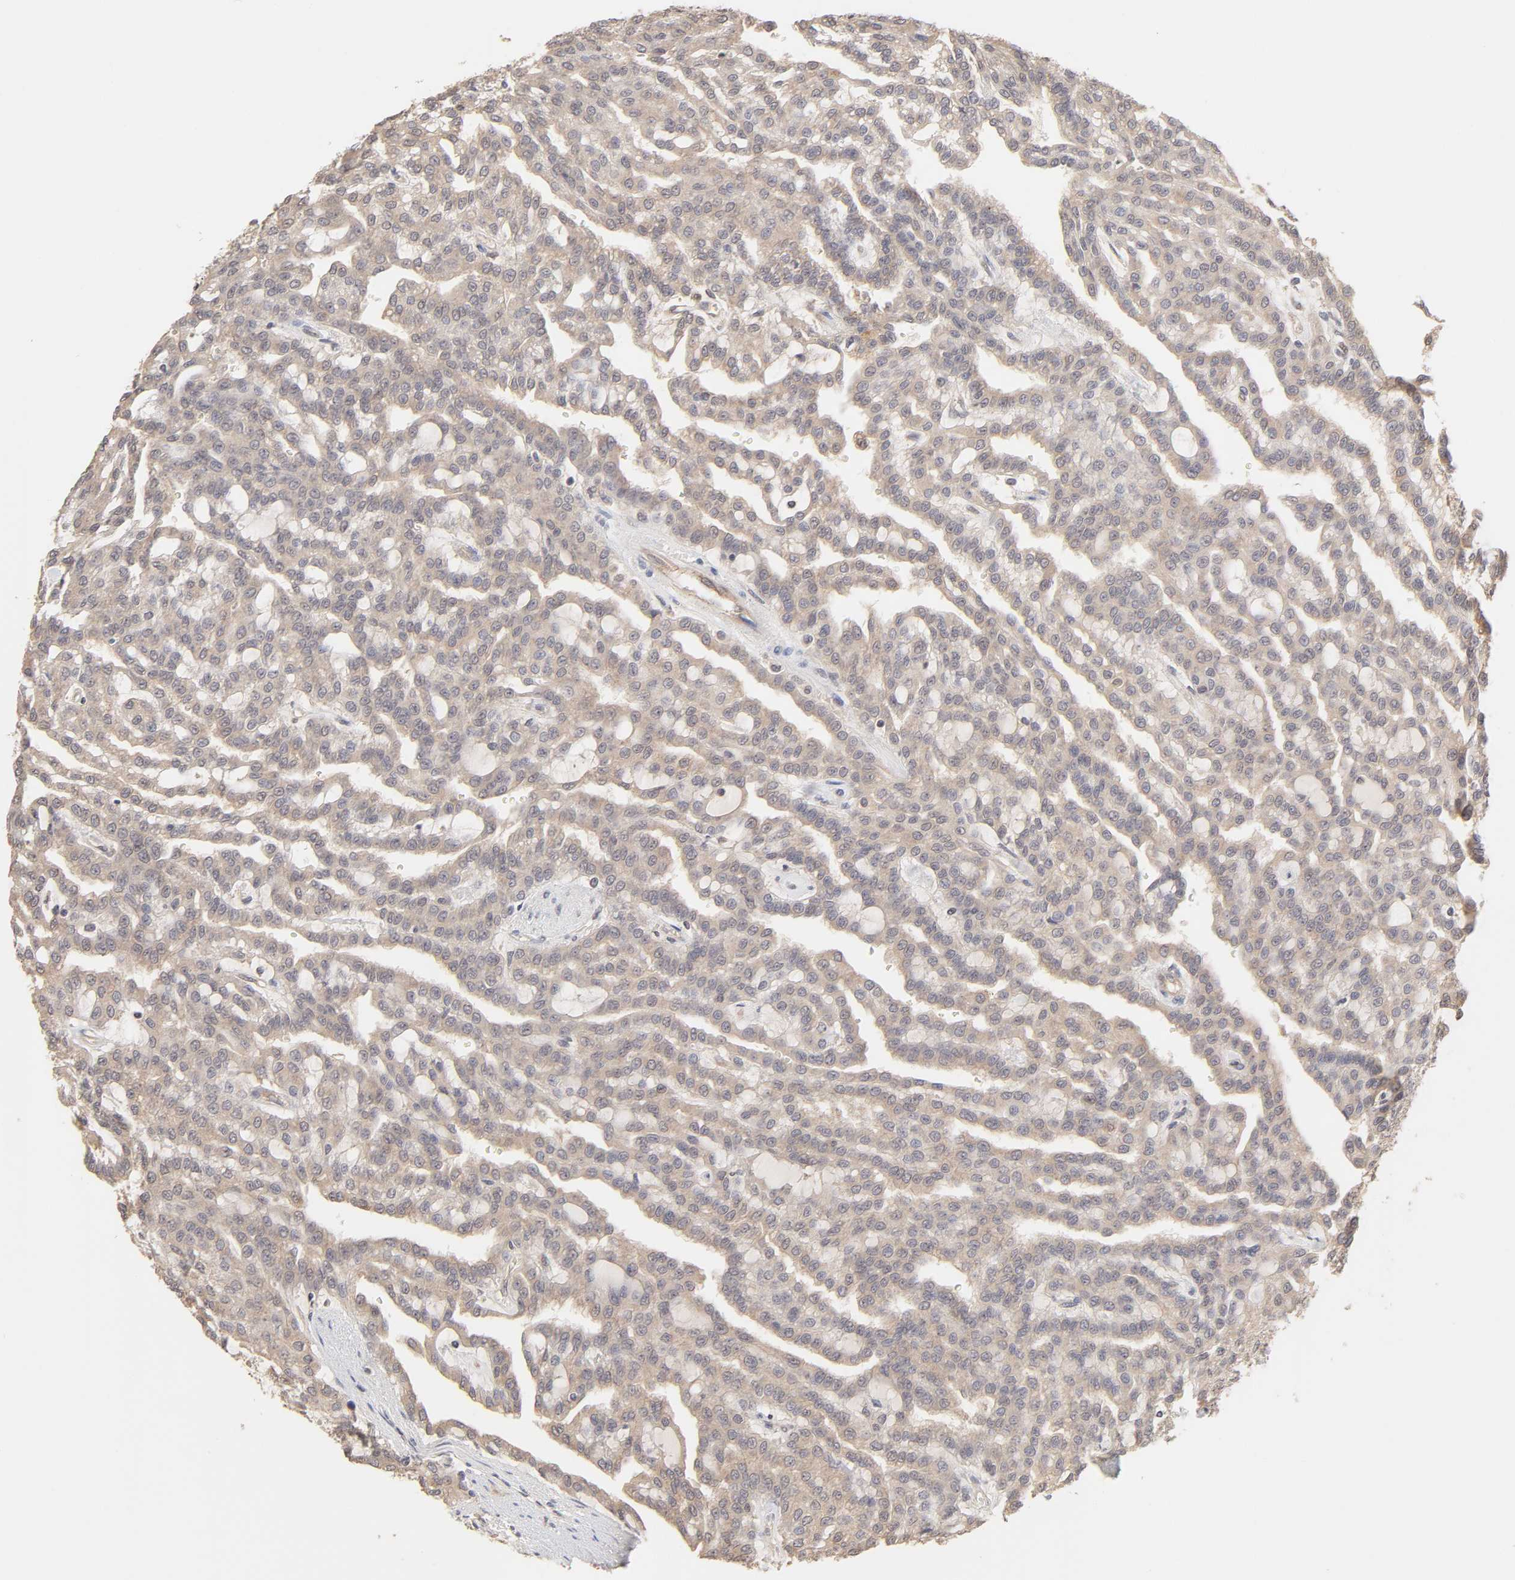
{"staining": {"intensity": "weak", "quantity": "25%-75%", "location": "cytoplasmic/membranous"}, "tissue": "renal cancer", "cell_type": "Tumor cells", "image_type": "cancer", "snomed": [{"axis": "morphology", "description": "Adenocarcinoma, NOS"}, {"axis": "topography", "description": "Kidney"}], "caption": "There is low levels of weak cytoplasmic/membranous expression in tumor cells of adenocarcinoma (renal), as demonstrated by immunohistochemical staining (brown color).", "gene": "MAPK1", "patient": {"sex": "male", "age": 63}}